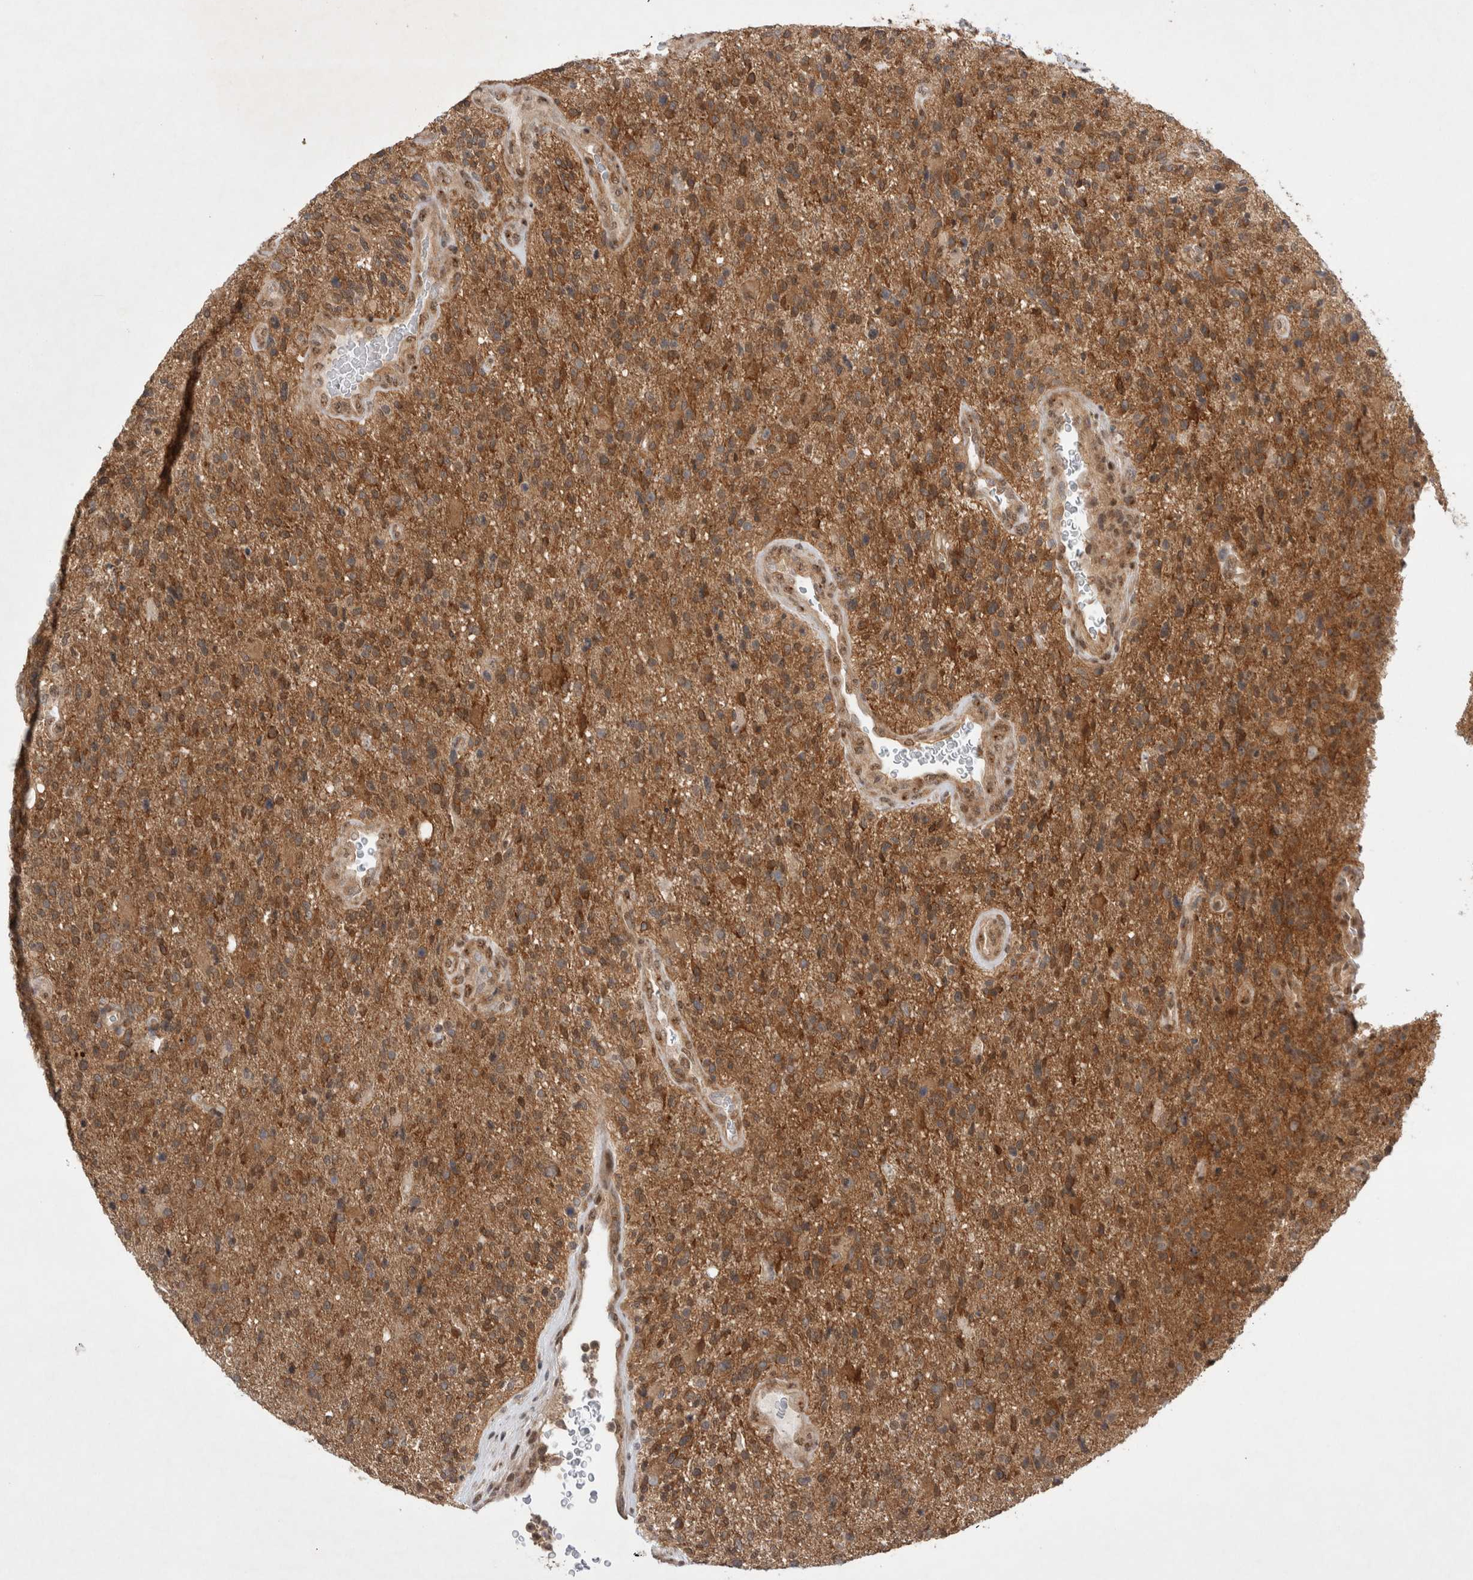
{"staining": {"intensity": "moderate", "quantity": ">75%", "location": "cytoplasmic/membranous"}, "tissue": "glioma", "cell_type": "Tumor cells", "image_type": "cancer", "snomed": [{"axis": "morphology", "description": "Glioma, malignant, High grade"}, {"axis": "topography", "description": "Brain"}], "caption": "DAB immunohistochemical staining of malignant glioma (high-grade) shows moderate cytoplasmic/membranous protein expression in about >75% of tumor cells.", "gene": "WIPF2", "patient": {"sex": "male", "age": 72}}